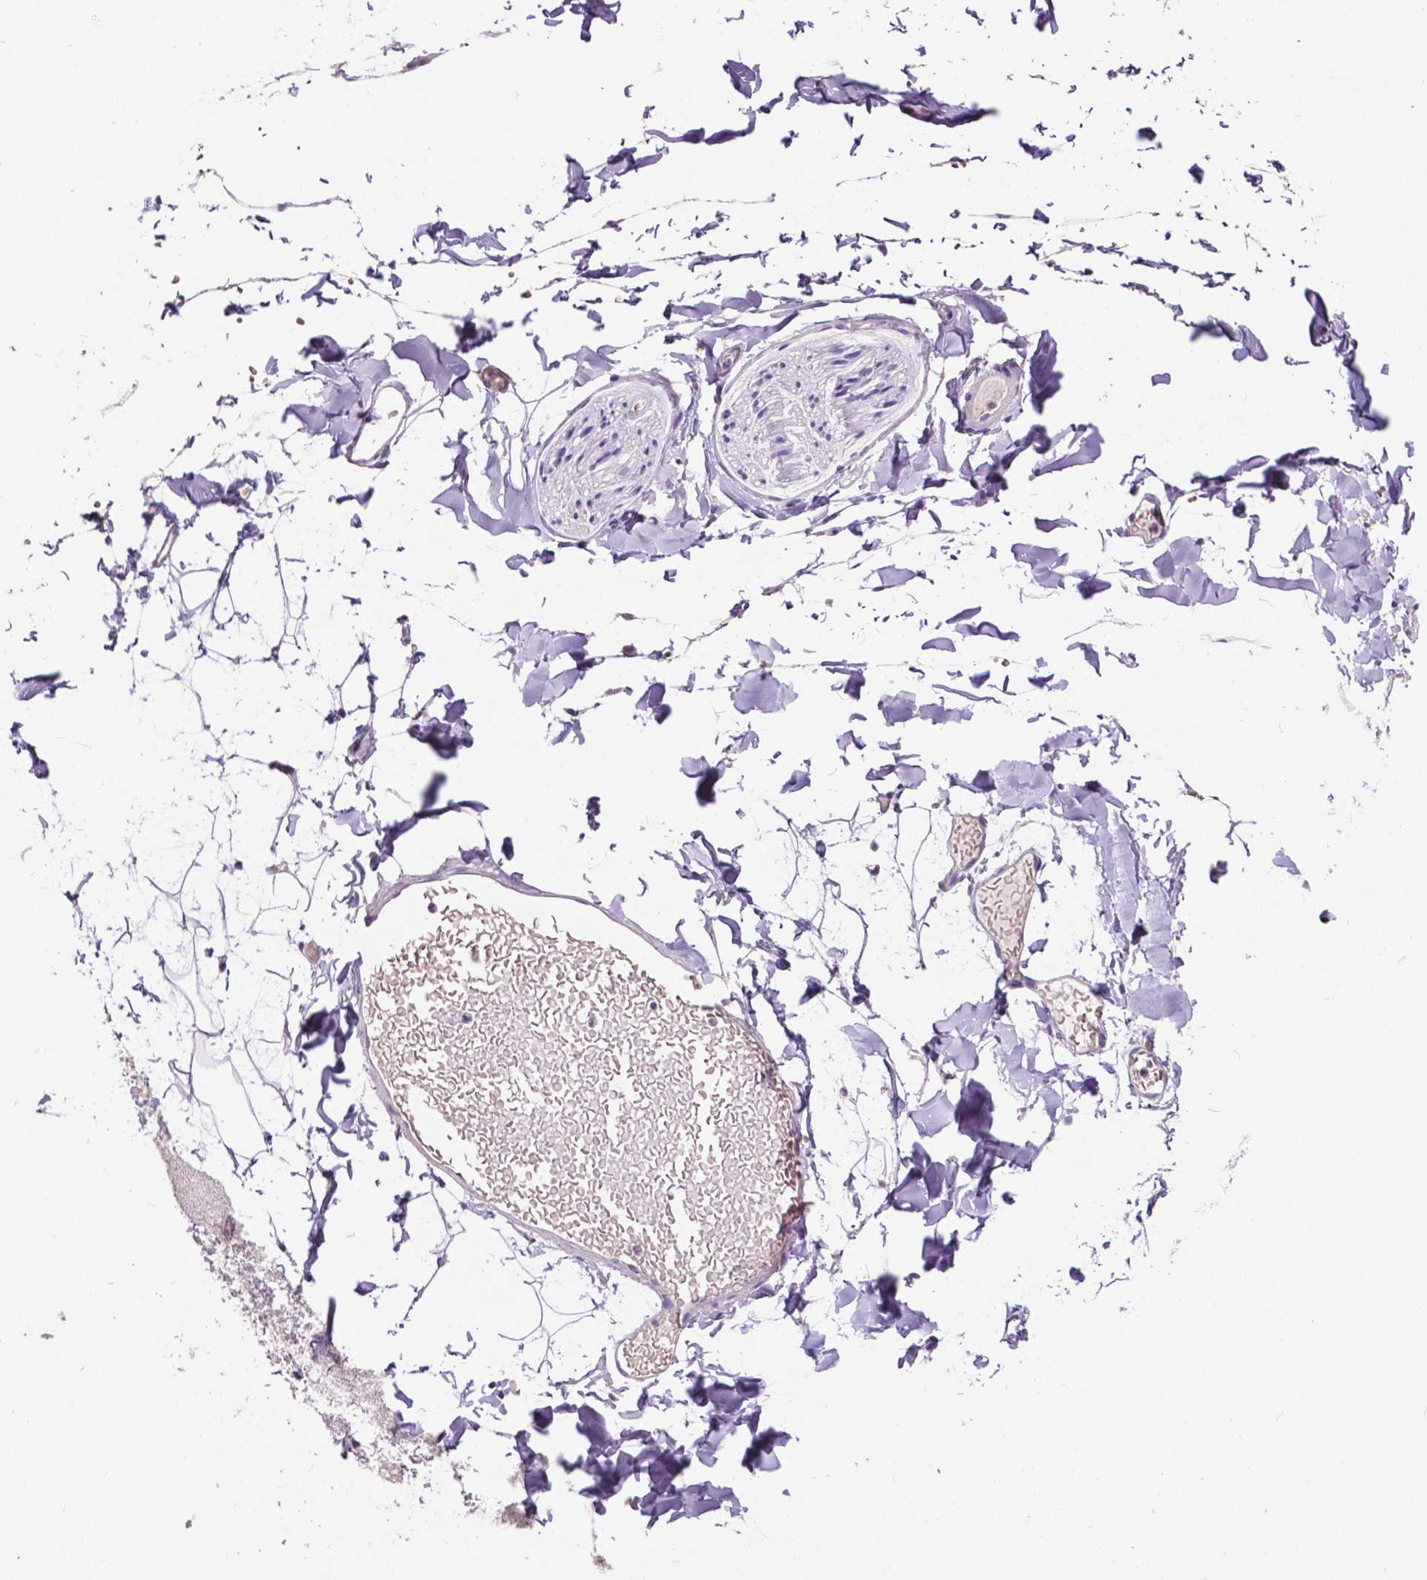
{"staining": {"intensity": "negative", "quantity": "none", "location": "none"}, "tissue": "adipose tissue", "cell_type": "Adipocytes", "image_type": "normal", "snomed": [{"axis": "morphology", "description": "Normal tissue, NOS"}, {"axis": "topography", "description": "Gallbladder"}, {"axis": "topography", "description": "Peripheral nerve tissue"}], "caption": "Image shows no protein staining in adipocytes of normal adipose tissue.", "gene": "PLSCR1", "patient": {"sex": "female", "age": 45}}